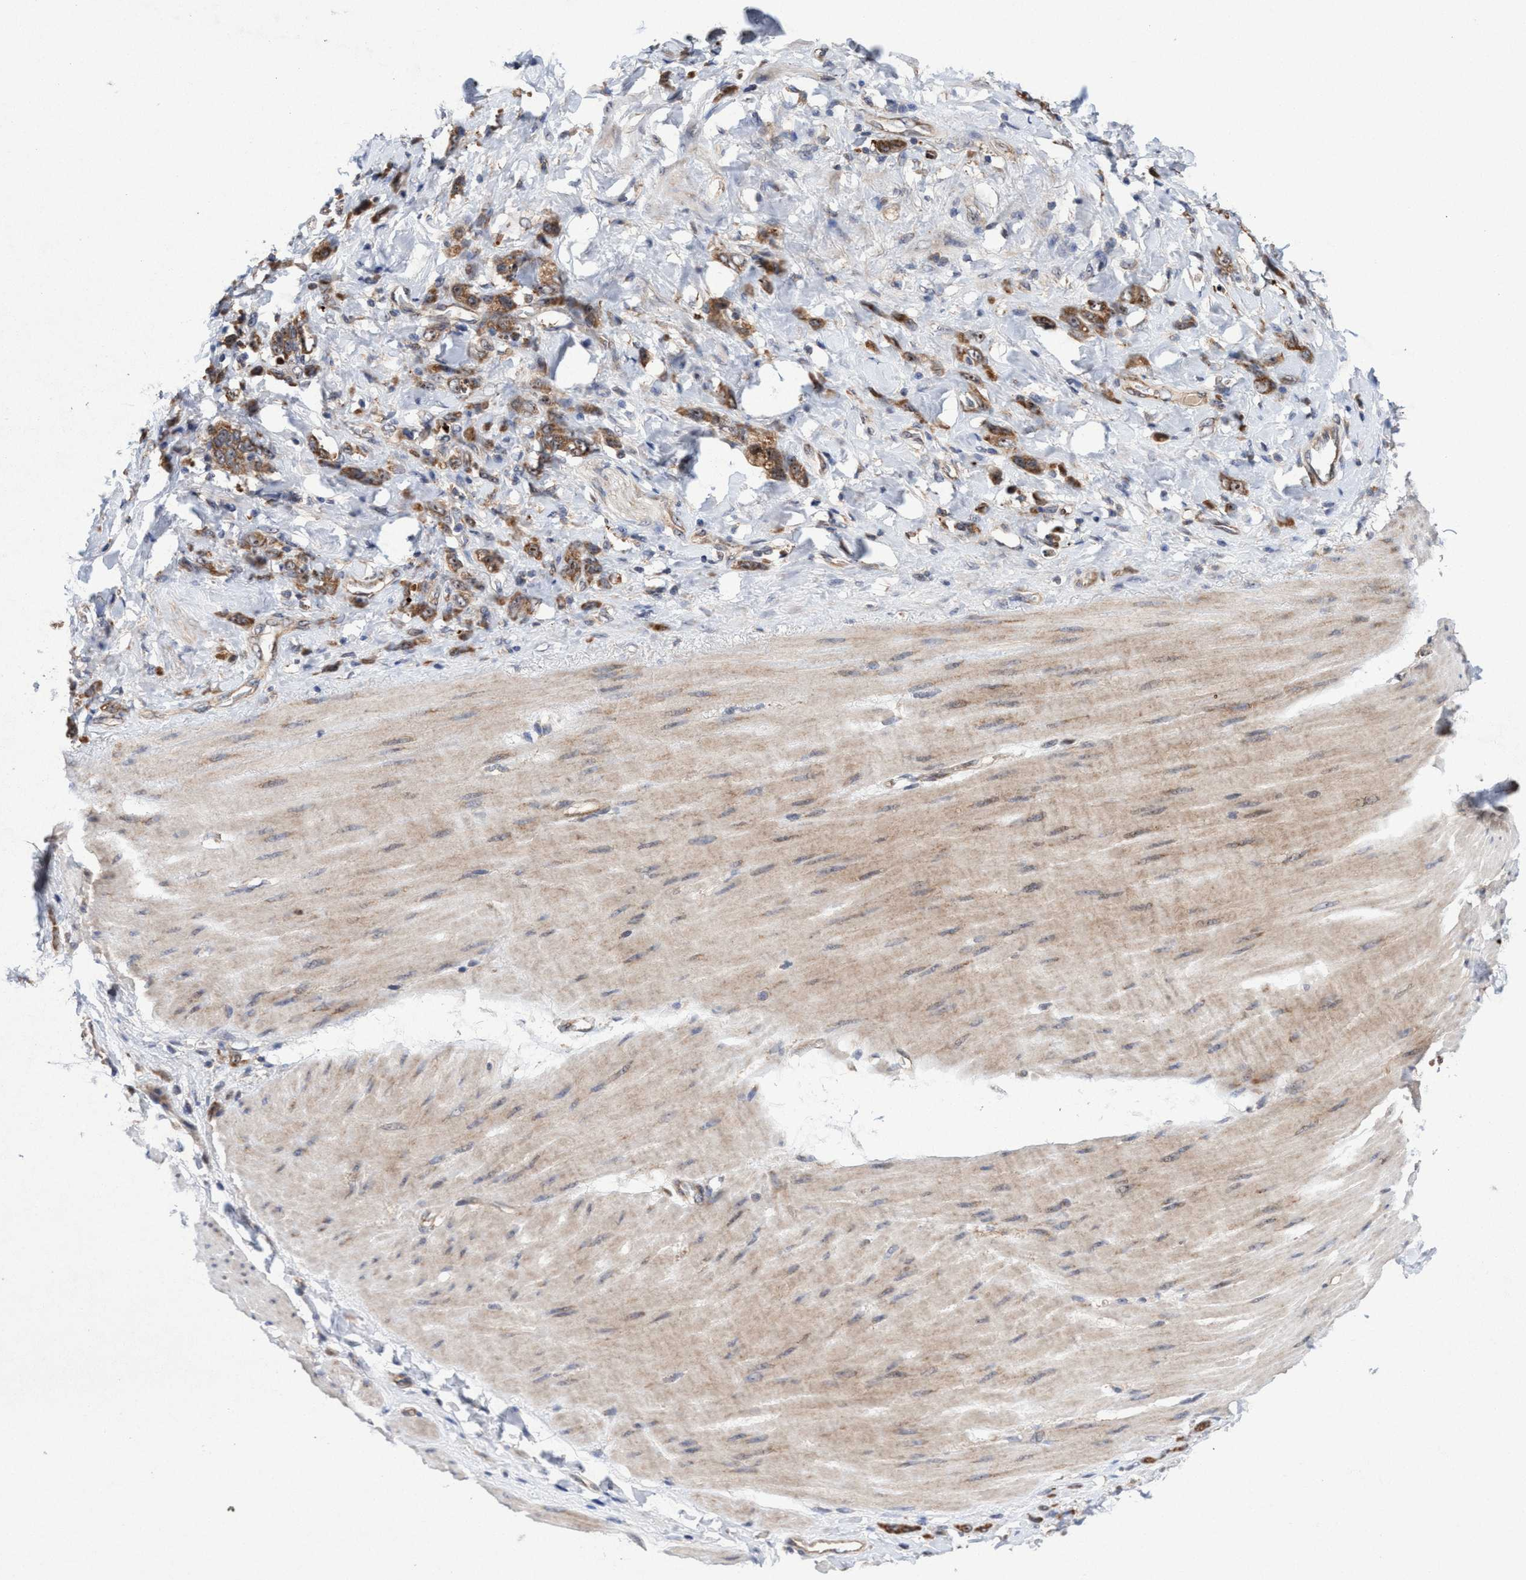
{"staining": {"intensity": "moderate", "quantity": ">75%", "location": "cytoplasmic/membranous,nuclear"}, "tissue": "stomach cancer", "cell_type": "Tumor cells", "image_type": "cancer", "snomed": [{"axis": "morphology", "description": "Normal tissue, NOS"}, {"axis": "morphology", "description": "Adenocarcinoma, NOS"}, {"axis": "topography", "description": "Stomach"}], "caption": "The histopathology image displays immunohistochemical staining of stomach cancer (adenocarcinoma). There is moderate cytoplasmic/membranous and nuclear positivity is identified in approximately >75% of tumor cells.", "gene": "P2RY14", "patient": {"sex": "male", "age": 82}}